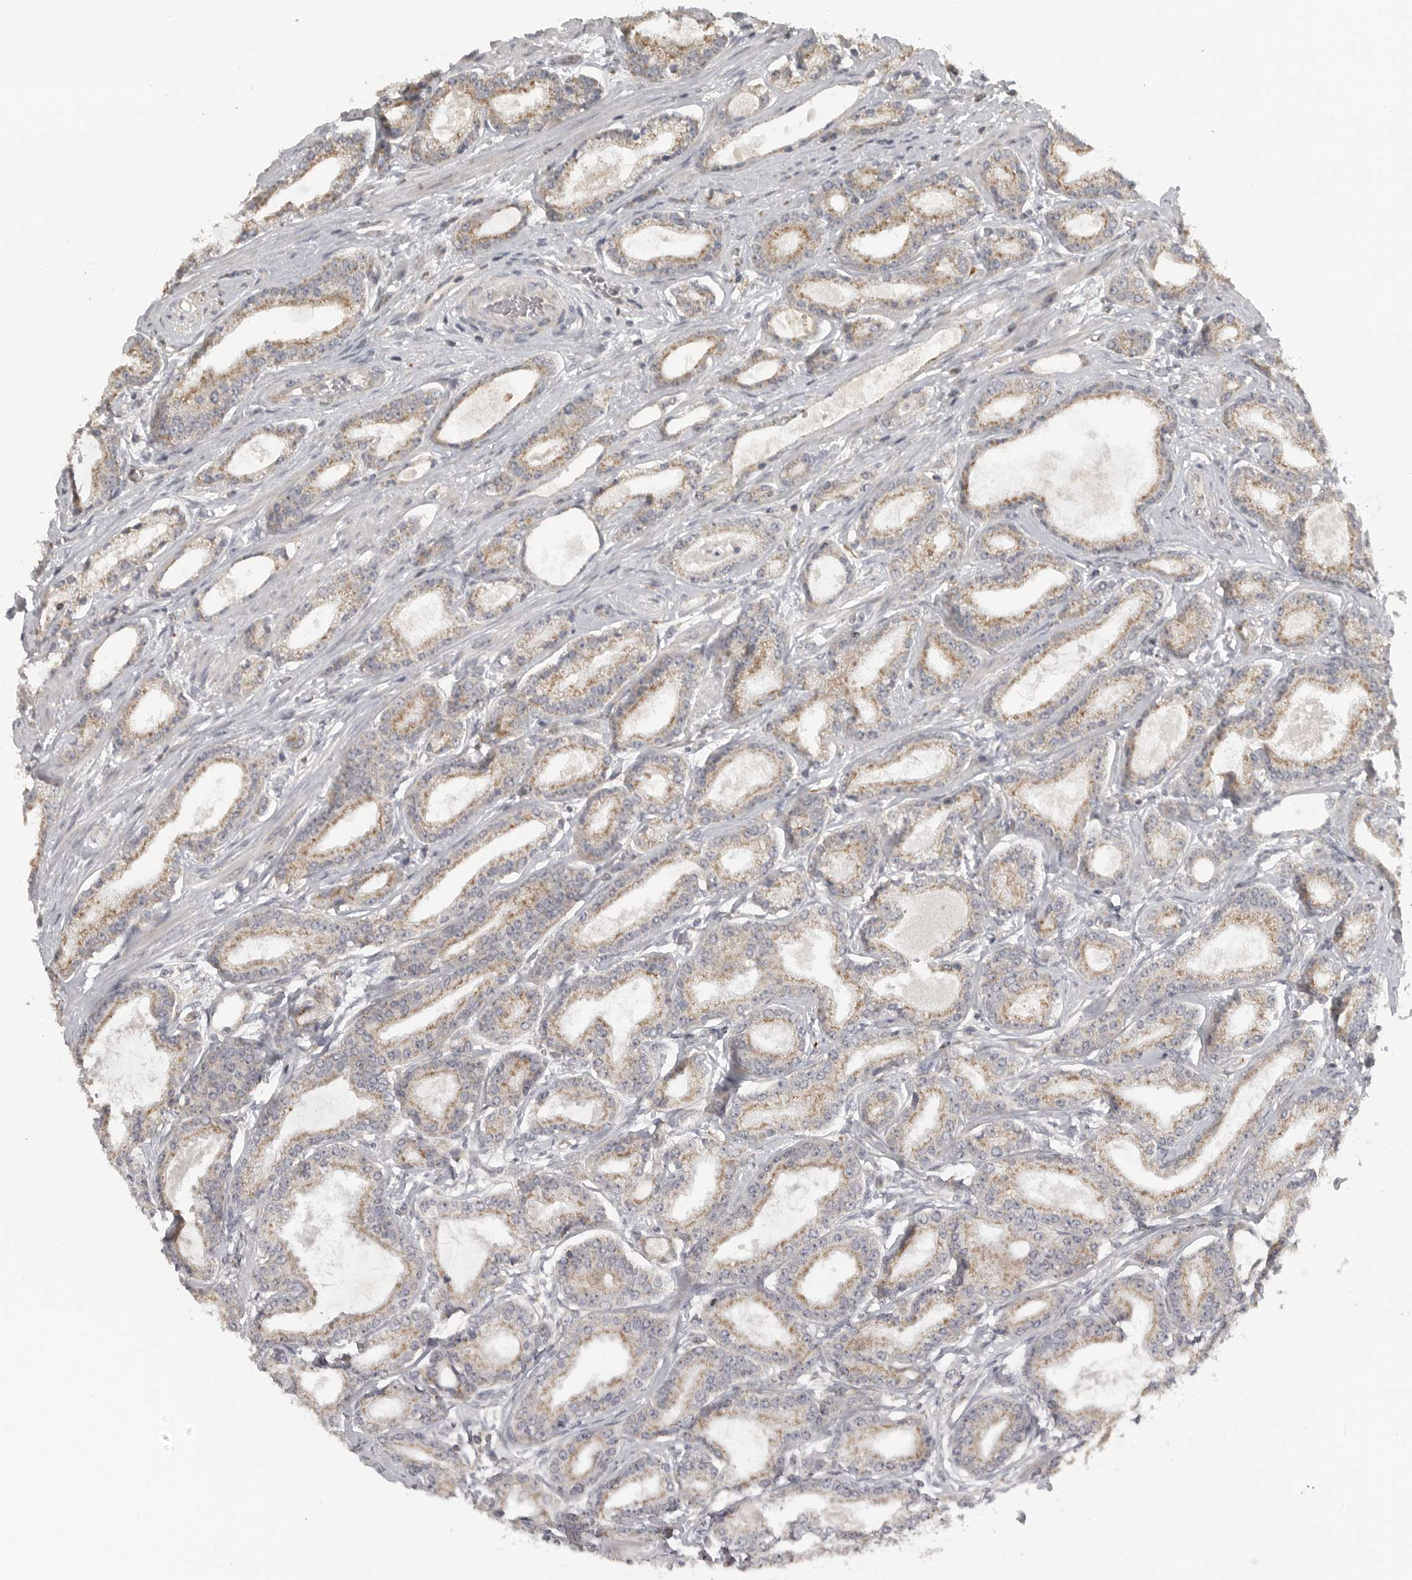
{"staining": {"intensity": "weak", "quantity": ">75%", "location": "cytoplasmic/membranous"}, "tissue": "prostate cancer", "cell_type": "Tumor cells", "image_type": "cancer", "snomed": [{"axis": "morphology", "description": "Adenocarcinoma, Low grade"}, {"axis": "topography", "description": "Prostate"}], "caption": "Immunohistochemical staining of human prostate adenocarcinoma (low-grade) reveals low levels of weak cytoplasmic/membranous staining in about >75% of tumor cells.", "gene": "RXFP3", "patient": {"sex": "male", "age": 60}}